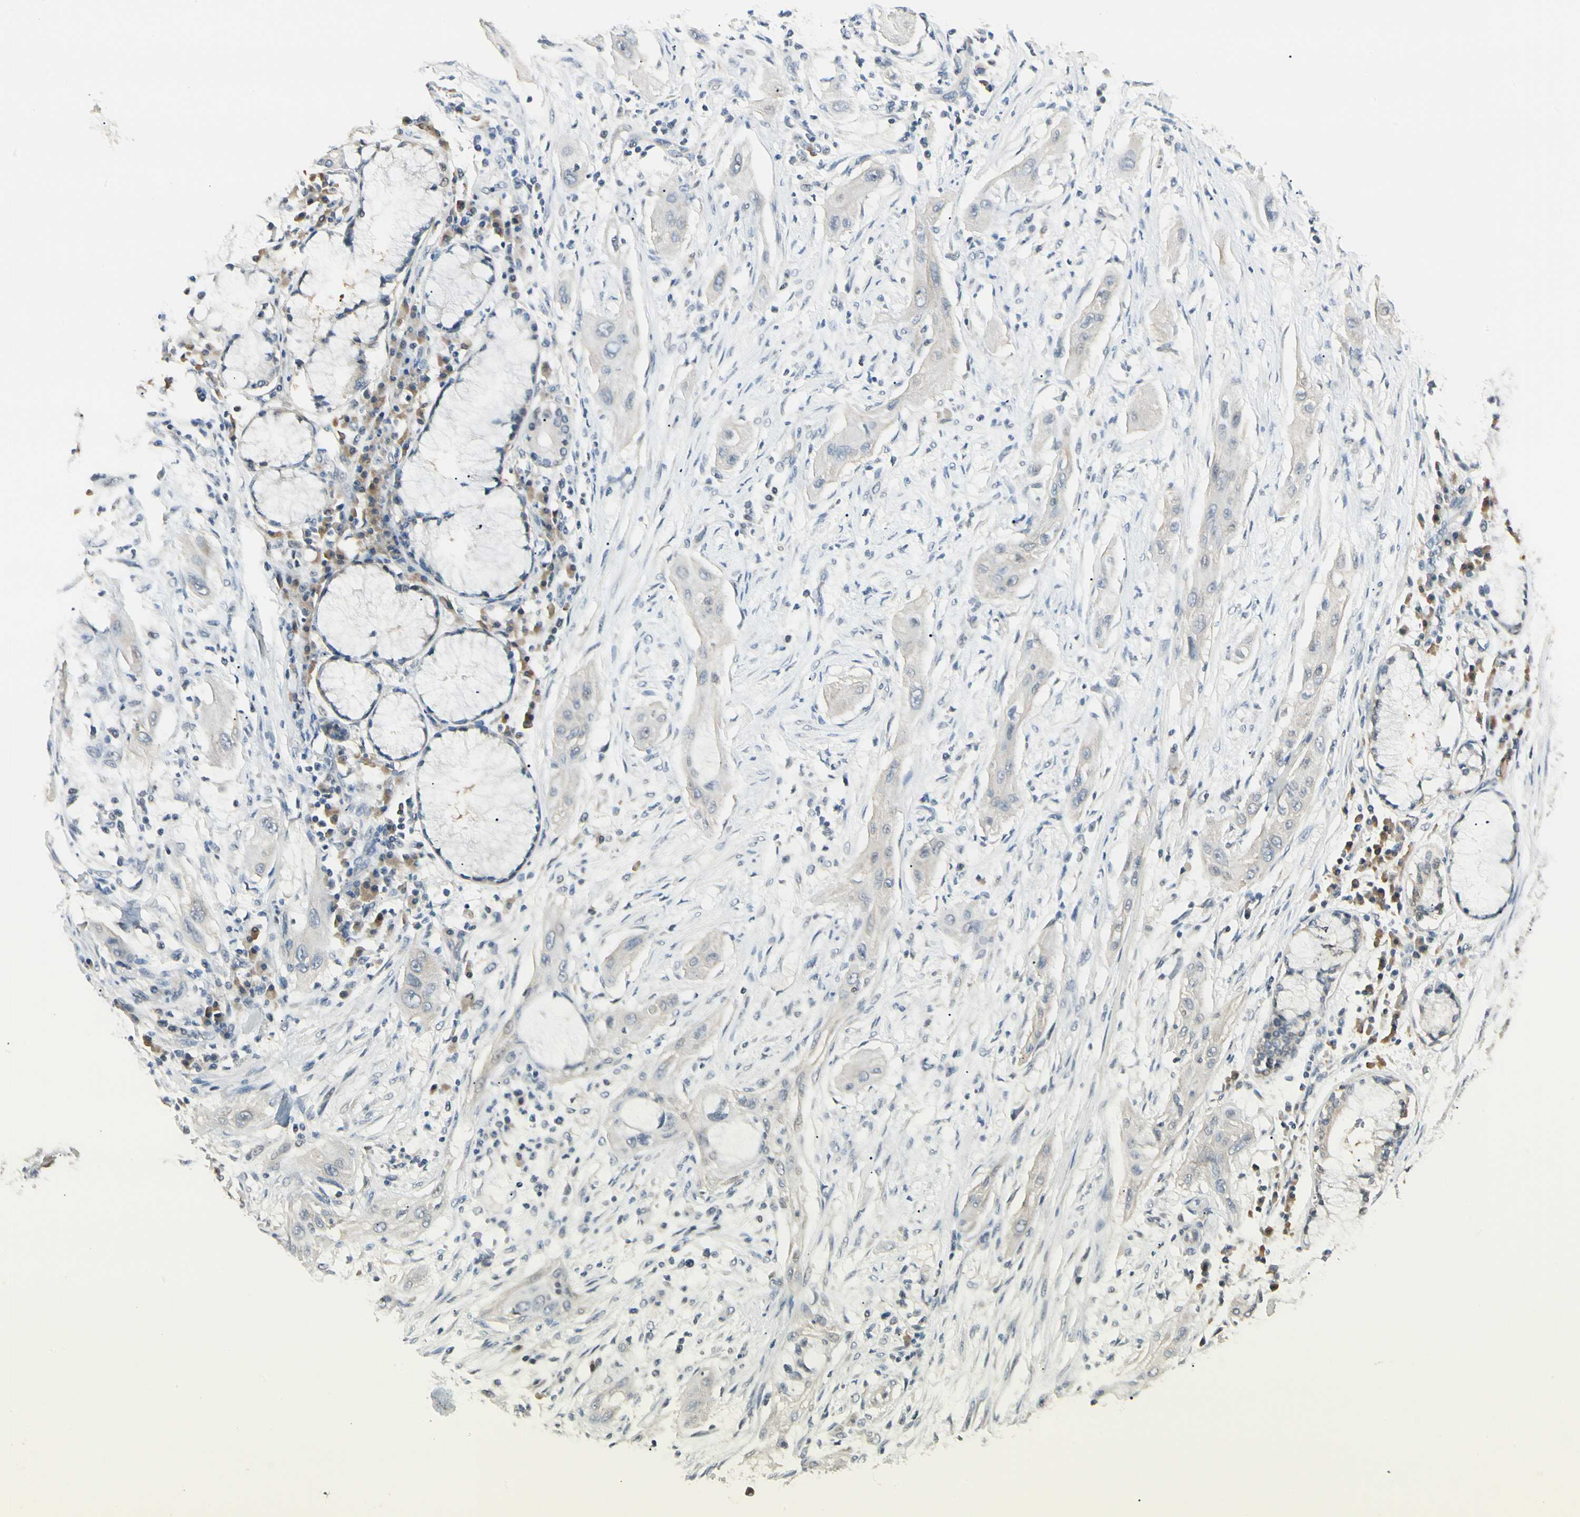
{"staining": {"intensity": "negative", "quantity": "none", "location": "none"}, "tissue": "lung cancer", "cell_type": "Tumor cells", "image_type": "cancer", "snomed": [{"axis": "morphology", "description": "Squamous cell carcinoma, NOS"}, {"axis": "topography", "description": "Lung"}], "caption": "Human lung squamous cell carcinoma stained for a protein using IHC displays no expression in tumor cells.", "gene": "GNE", "patient": {"sex": "female", "age": 47}}